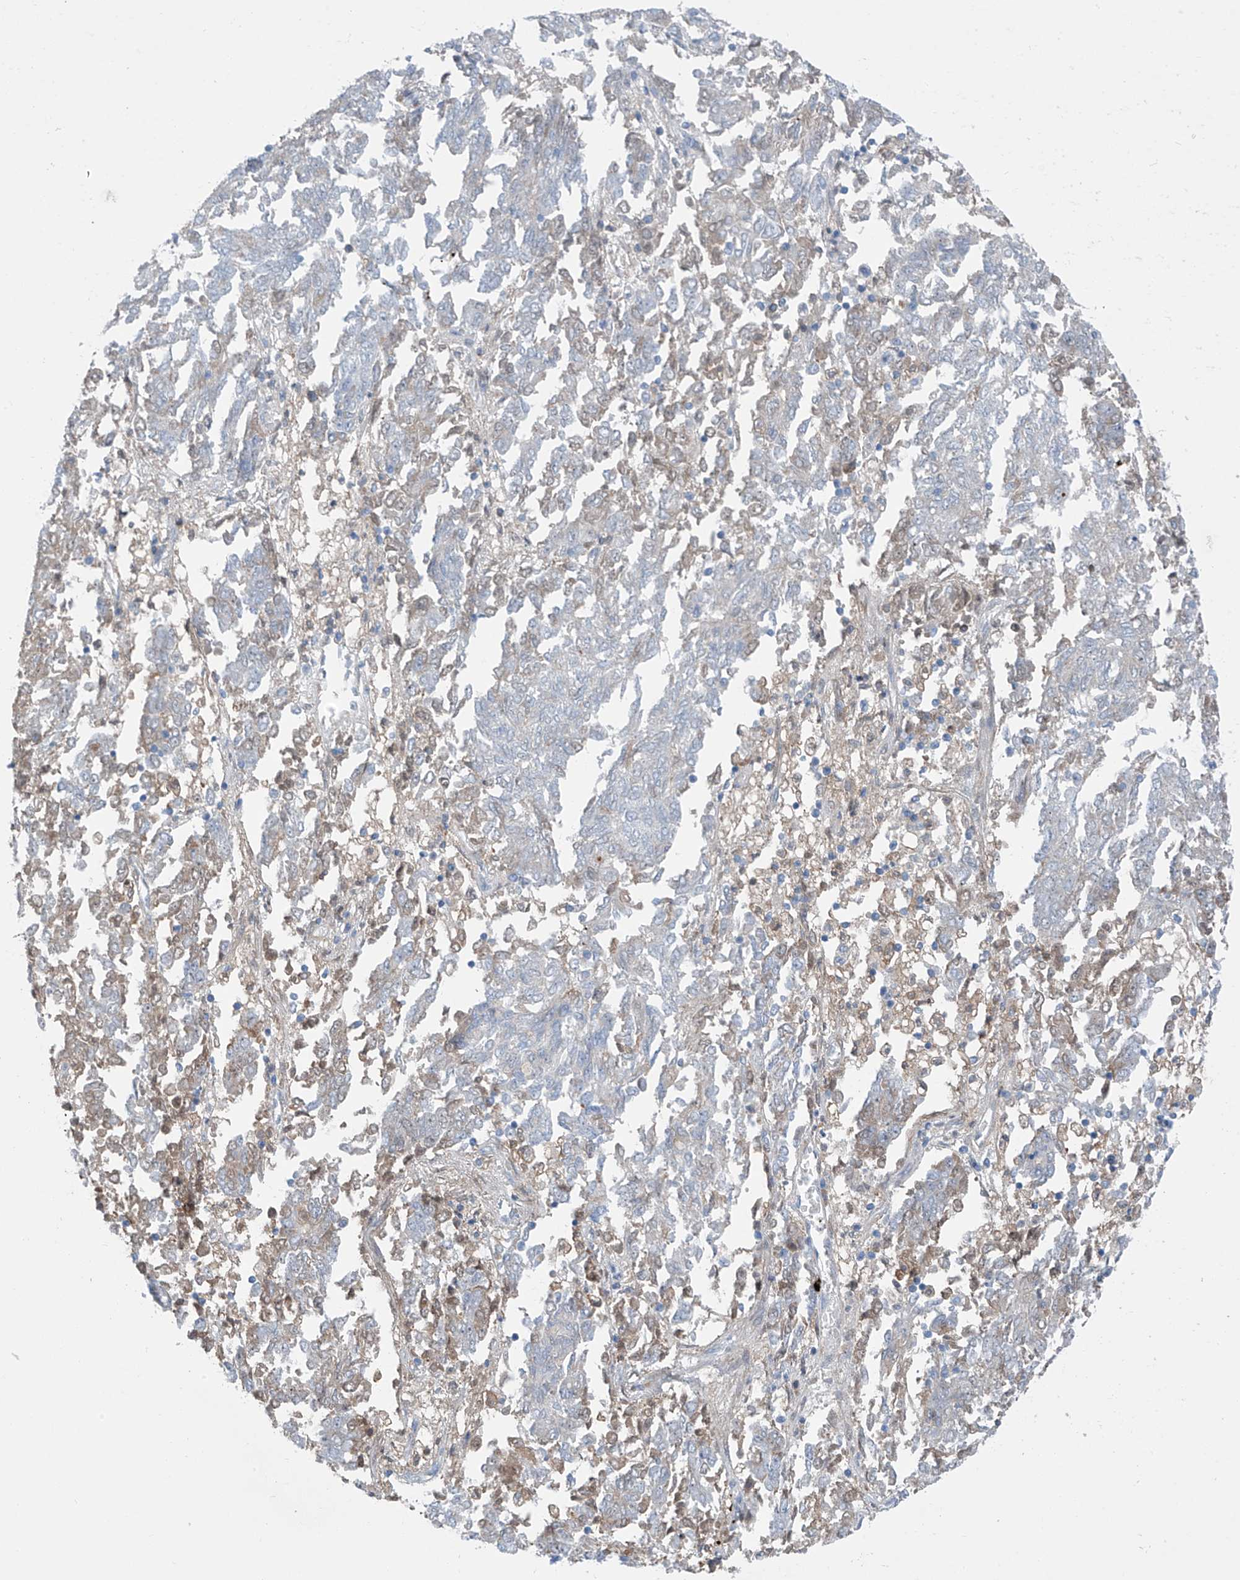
{"staining": {"intensity": "negative", "quantity": "none", "location": "none"}, "tissue": "endometrial cancer", "cell_type": "Tumor cells", "image_type": "cancer", "snomed": [{"axis": "morphology", "description": "Adenocarcinoma, NOS"}, {"axis": "topography", "description": "Endometrium"}], "caption": "The image displays no staining of tumor cells in adenocarcinoma (endometrial).", "gene": "ZNF793", "patient": {"sex": "female", "age": 80}}